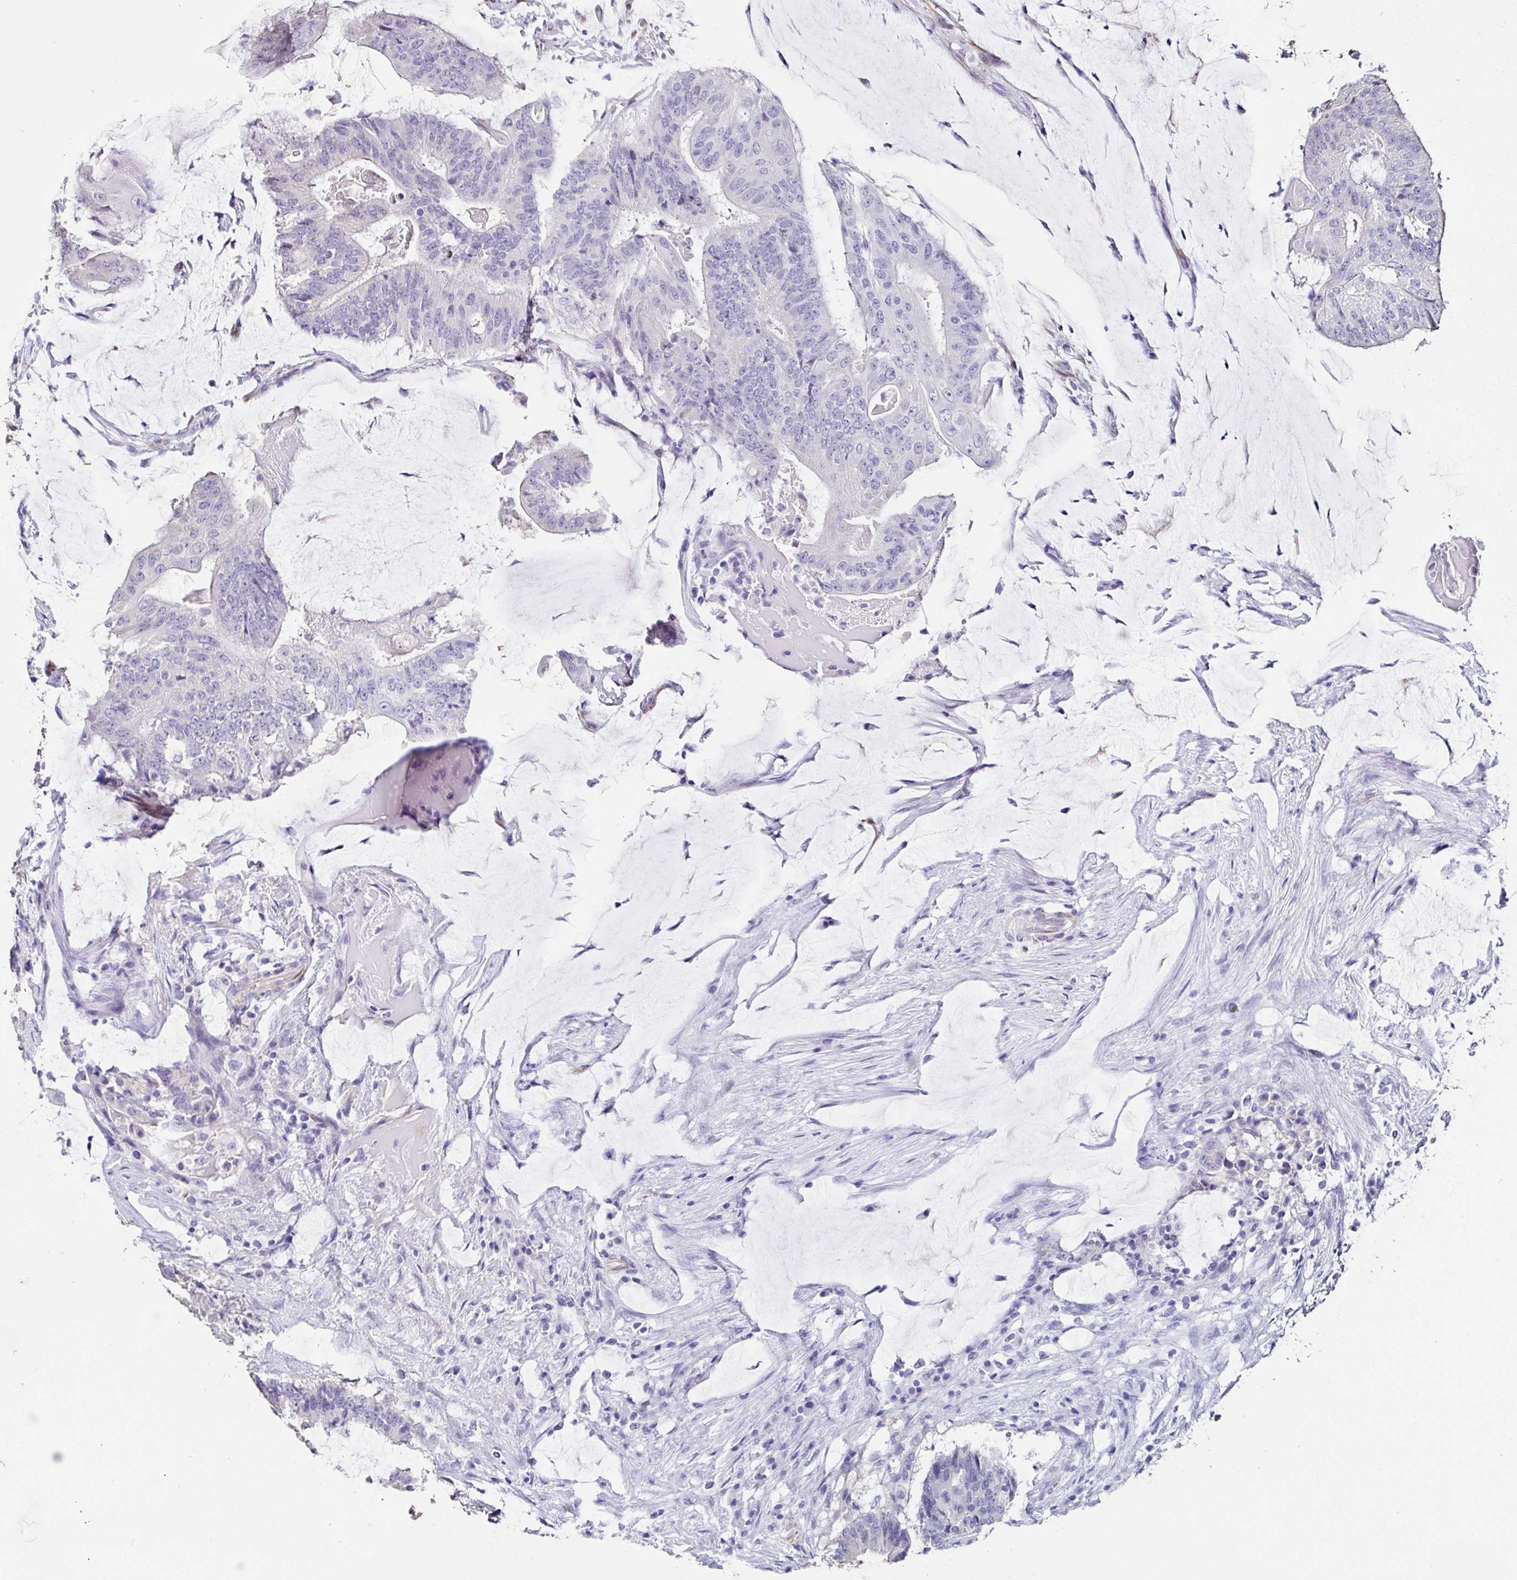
{"staining": {"intensity": "negative", "quantity": "none", "location": "none"}, "tissue": "colorectal cancer", "cell_type": "Tumor cells", "image_type": "cancer", "snomed": [{"axis": "morphology", "description": "Adenocarcinoma, NOS"}, {"axis": "topography", "description": "Colon"}], "caption": "Human colorectal adenocarcinoma stained for a protein using immunohistochemistry shows no expression in tumor cells.", "gene": "TMPRSS11E", "patient": {"sex": "female", "age": 43}}